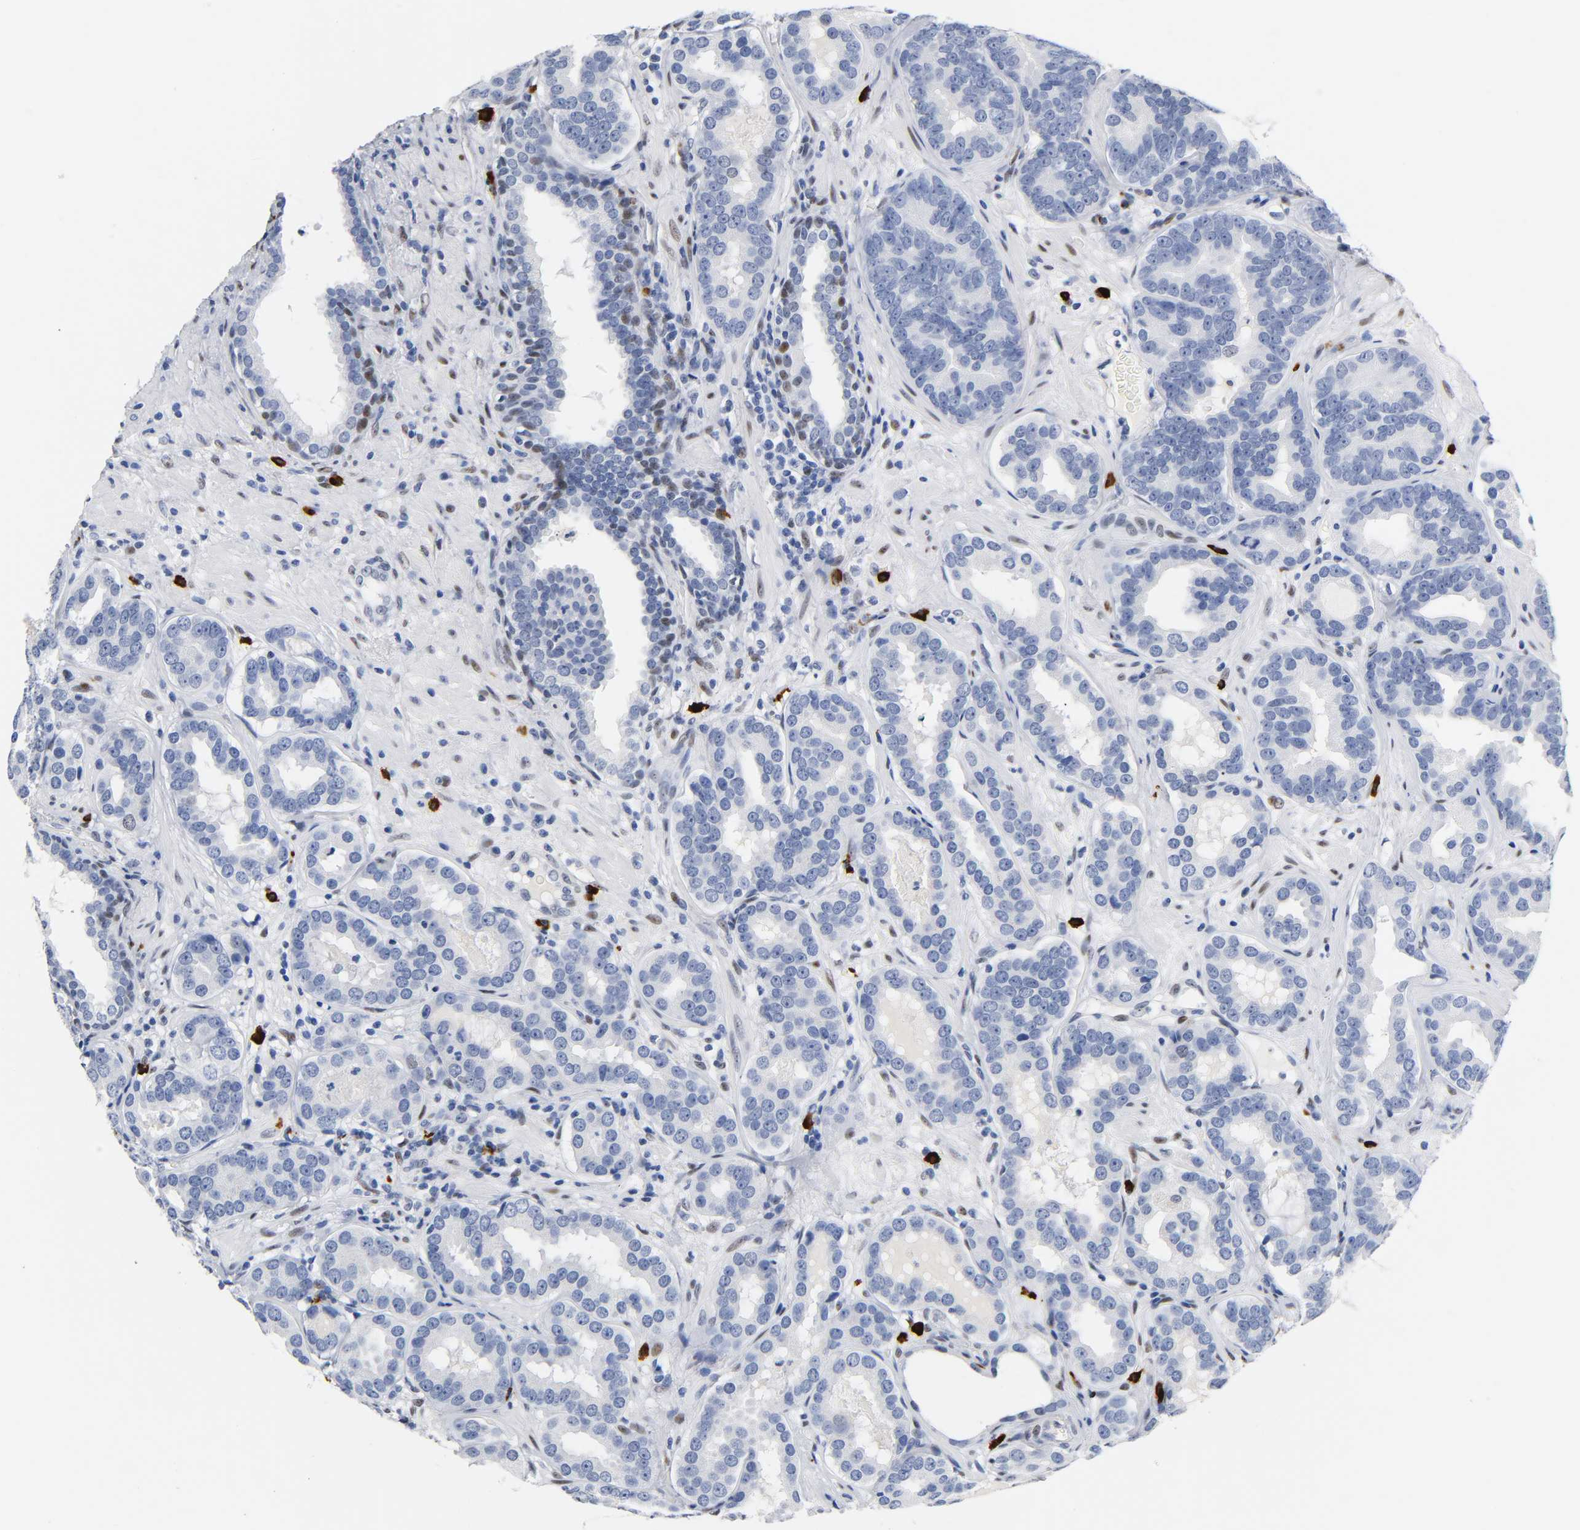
{"staining": {"intensity": "negative", "quantity": "none", "location": "none"}, "tissue": "prostate cancer", "cell_type": "Tumor cells", "image_type": "cancer", "snomed": [{"axis": "morphology", "description": "Adenocarcinoma, Low grade"}, {"axis": "topography", "description": "Prostate"}], "caption": "High magnification brightfield microscopy of prostate cancer (adenocarcinoma (low-grade)) stained with DAB (3,3'-diaminobenzidine) (brown) and counterstained with hematoxylin (blue): tumor cells show no significant positivity. (DAB (3,3'-diaminobenzidine) immunohistochemistry, high magnification).", "gene": "NAB2", "patient": {"sex": "male", "age": 59}}